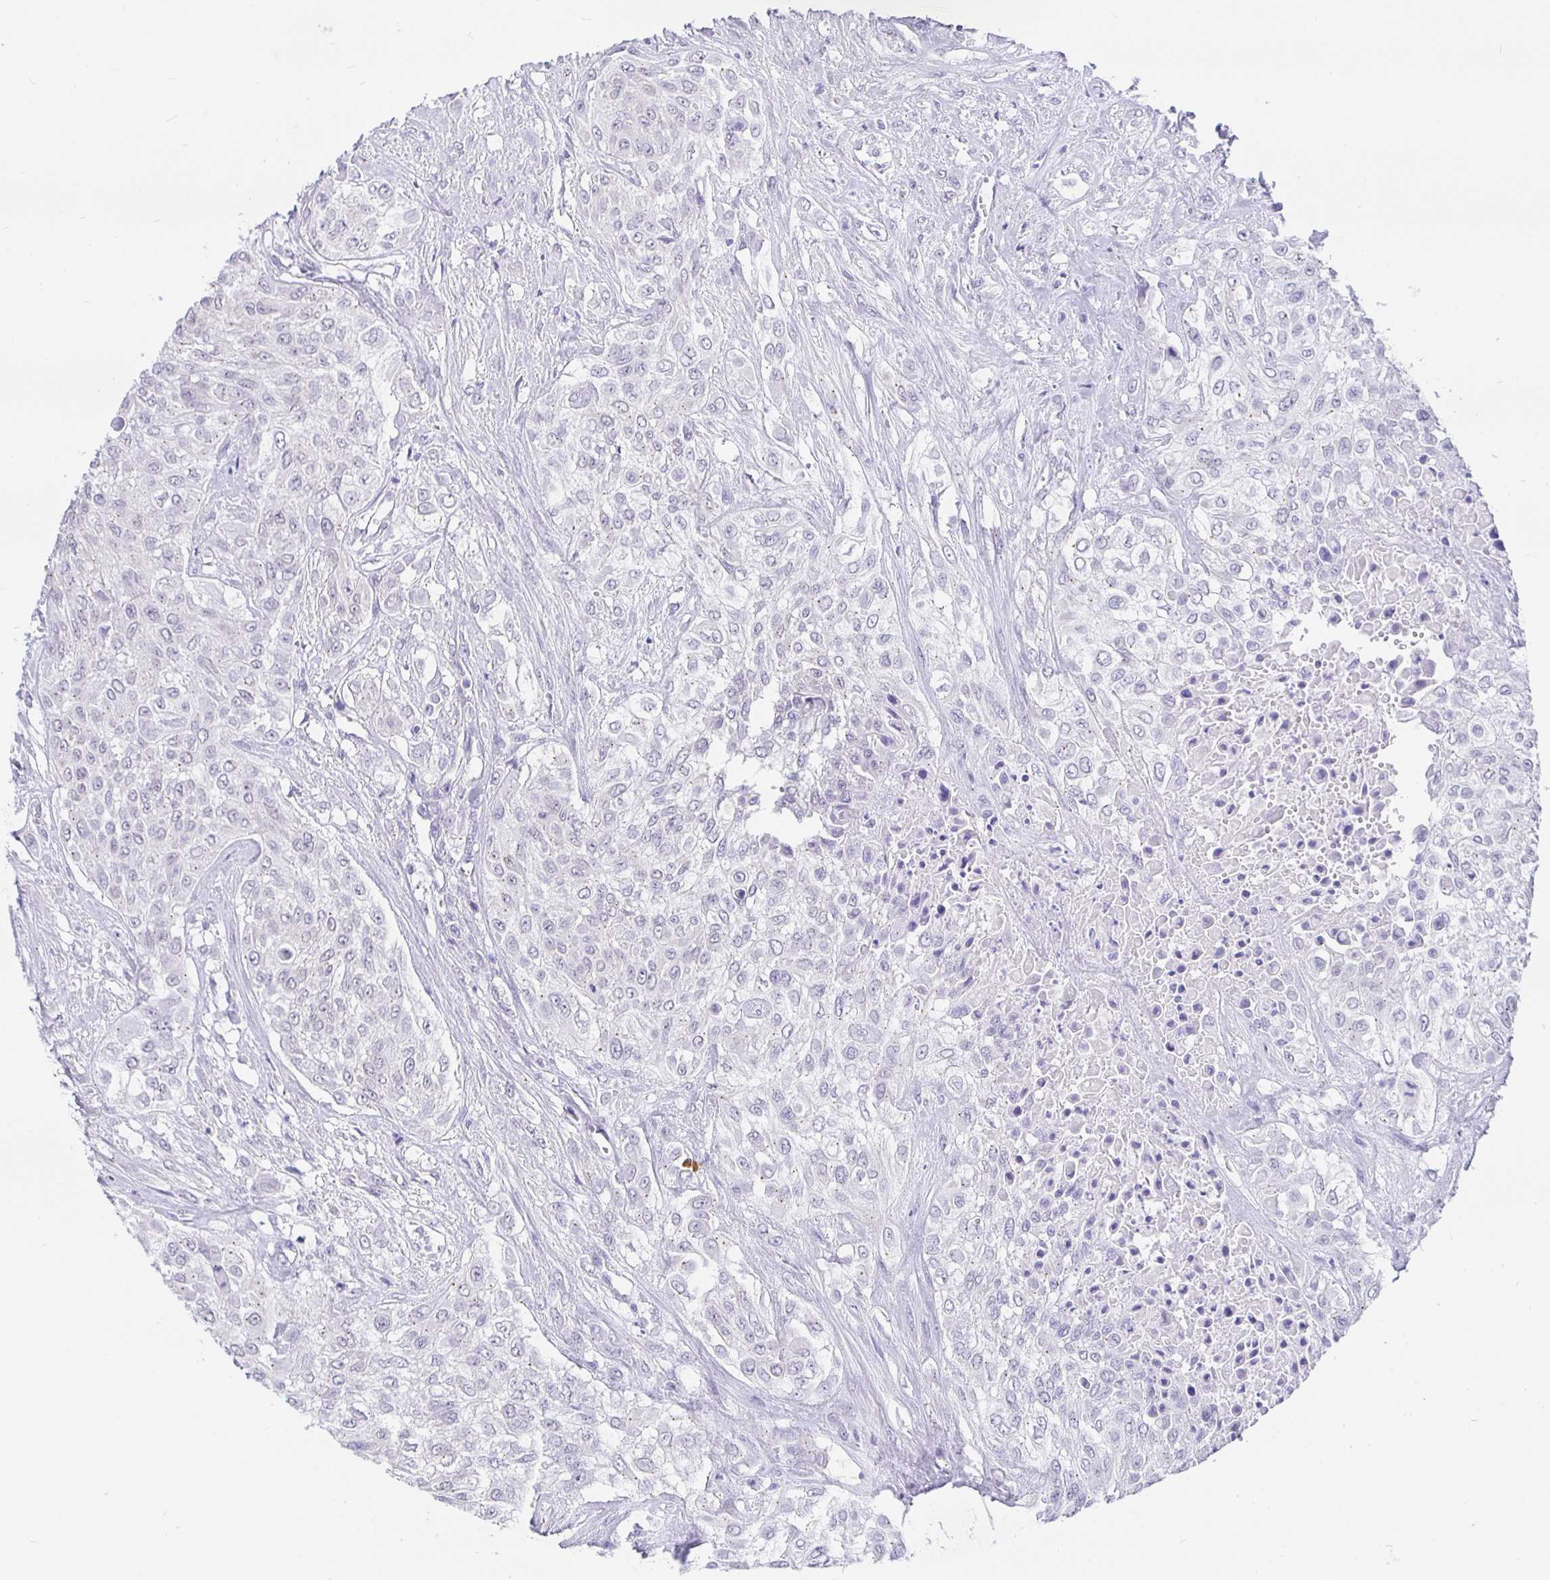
{"staining": {"intensity": "negative", "quantity": "none", "location": "none"}, "tissue": "urothelial cancer", "cell_type": "Tumor cells", "image_type": "cancer", "snomed": [{"axis": "morphology", "description": "Urothelial carcinoma, High grade"}, {"axis": "topography", "description": "Urinary bladder"}], "caption": "IHC photomicrograph of urothelial cancer stained for a protein (brown), which shows no expression in tumor cells. (Brightfield microscopy of DAB immunohistochemistry (IHC) at high magnification).", "gene": "EZHIP", "patient": {"sex": "male", "age": 57}}